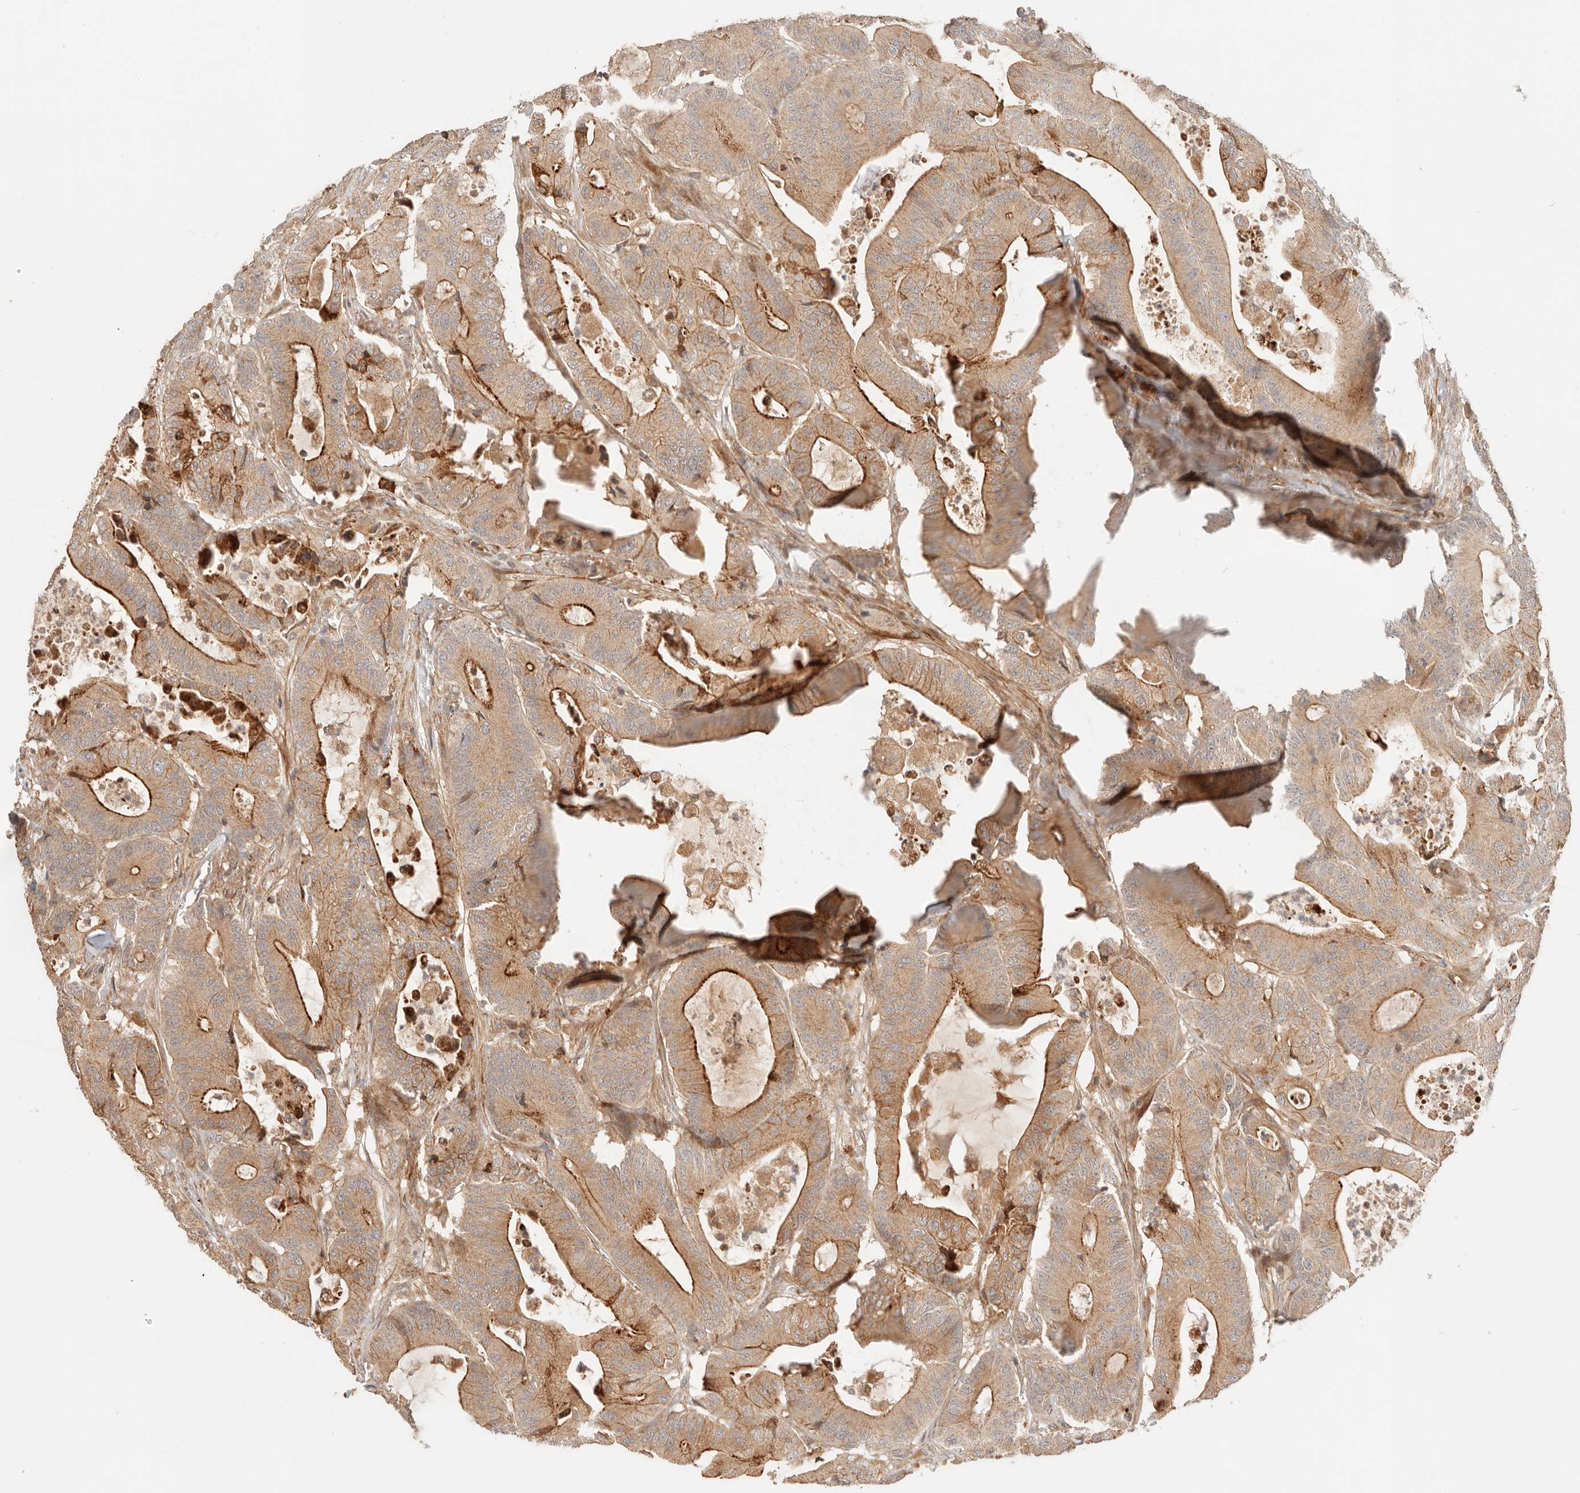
{"staining": {"intensity": "strong", "quantity": ">75%", "location": "cytoplasmic/membranous"}, "tissue": "colorectal cancer", "cell_type": "Tumor cells", "image_type": "cancer", "snomed": [{"axis": "morphology", "description": "Adenocarcinoma, NOS"}, {"axis": "topography", "description": "Colon"}], "caption": "Immunohistochemical staining of colorectal cancer displays high levels of strong cytoplasmic/membranous staining in about >75% of tumor cells. Using DAB (brown) and hematoxylin (blue) stains, captured at high magnification using brightfield microscopy.", "gene": "IL1R2", "patient": {"sex": "female", "age": 84}}